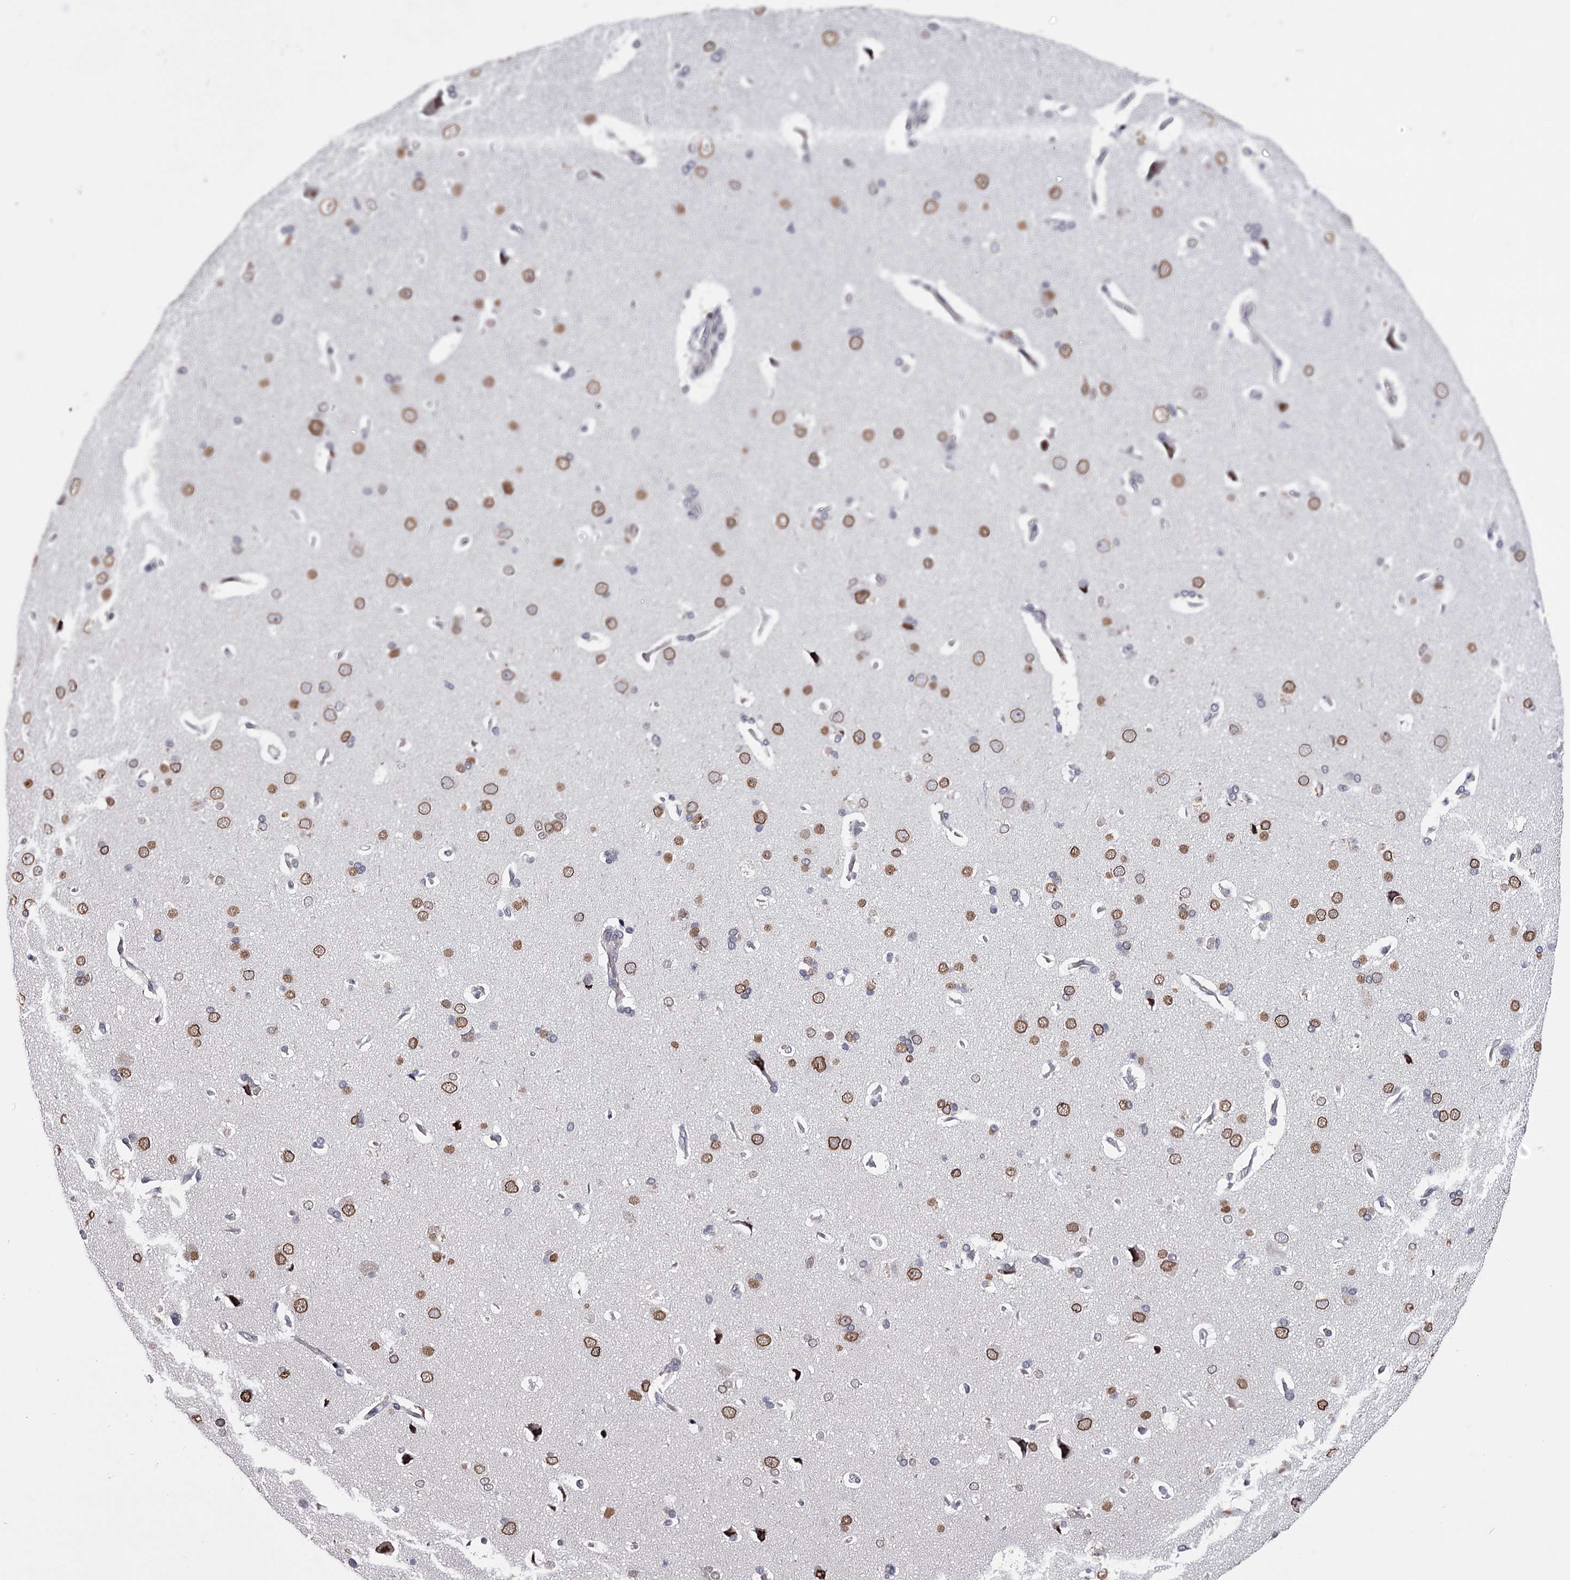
{"staining": {"intensity": "negative", "quantity": "none", "location": "none"}, "tissue": "cerebral cortex", "cell_type": "Endothelial cells", "image_type": "normal", "snomed": [{"axis": "morphology", "description": "Normal tissue, NOS"}, {"axis": "topography", "description": "Cerebral cortex"}], "caption": "This is a micrograph of immunohistochemistry (IHC) staining of unremarkable cerebral cortex, which shows no positivity in endothelial cells.", "gene": "OVOL2", "patient": {"sex": "male", "age": 62}}